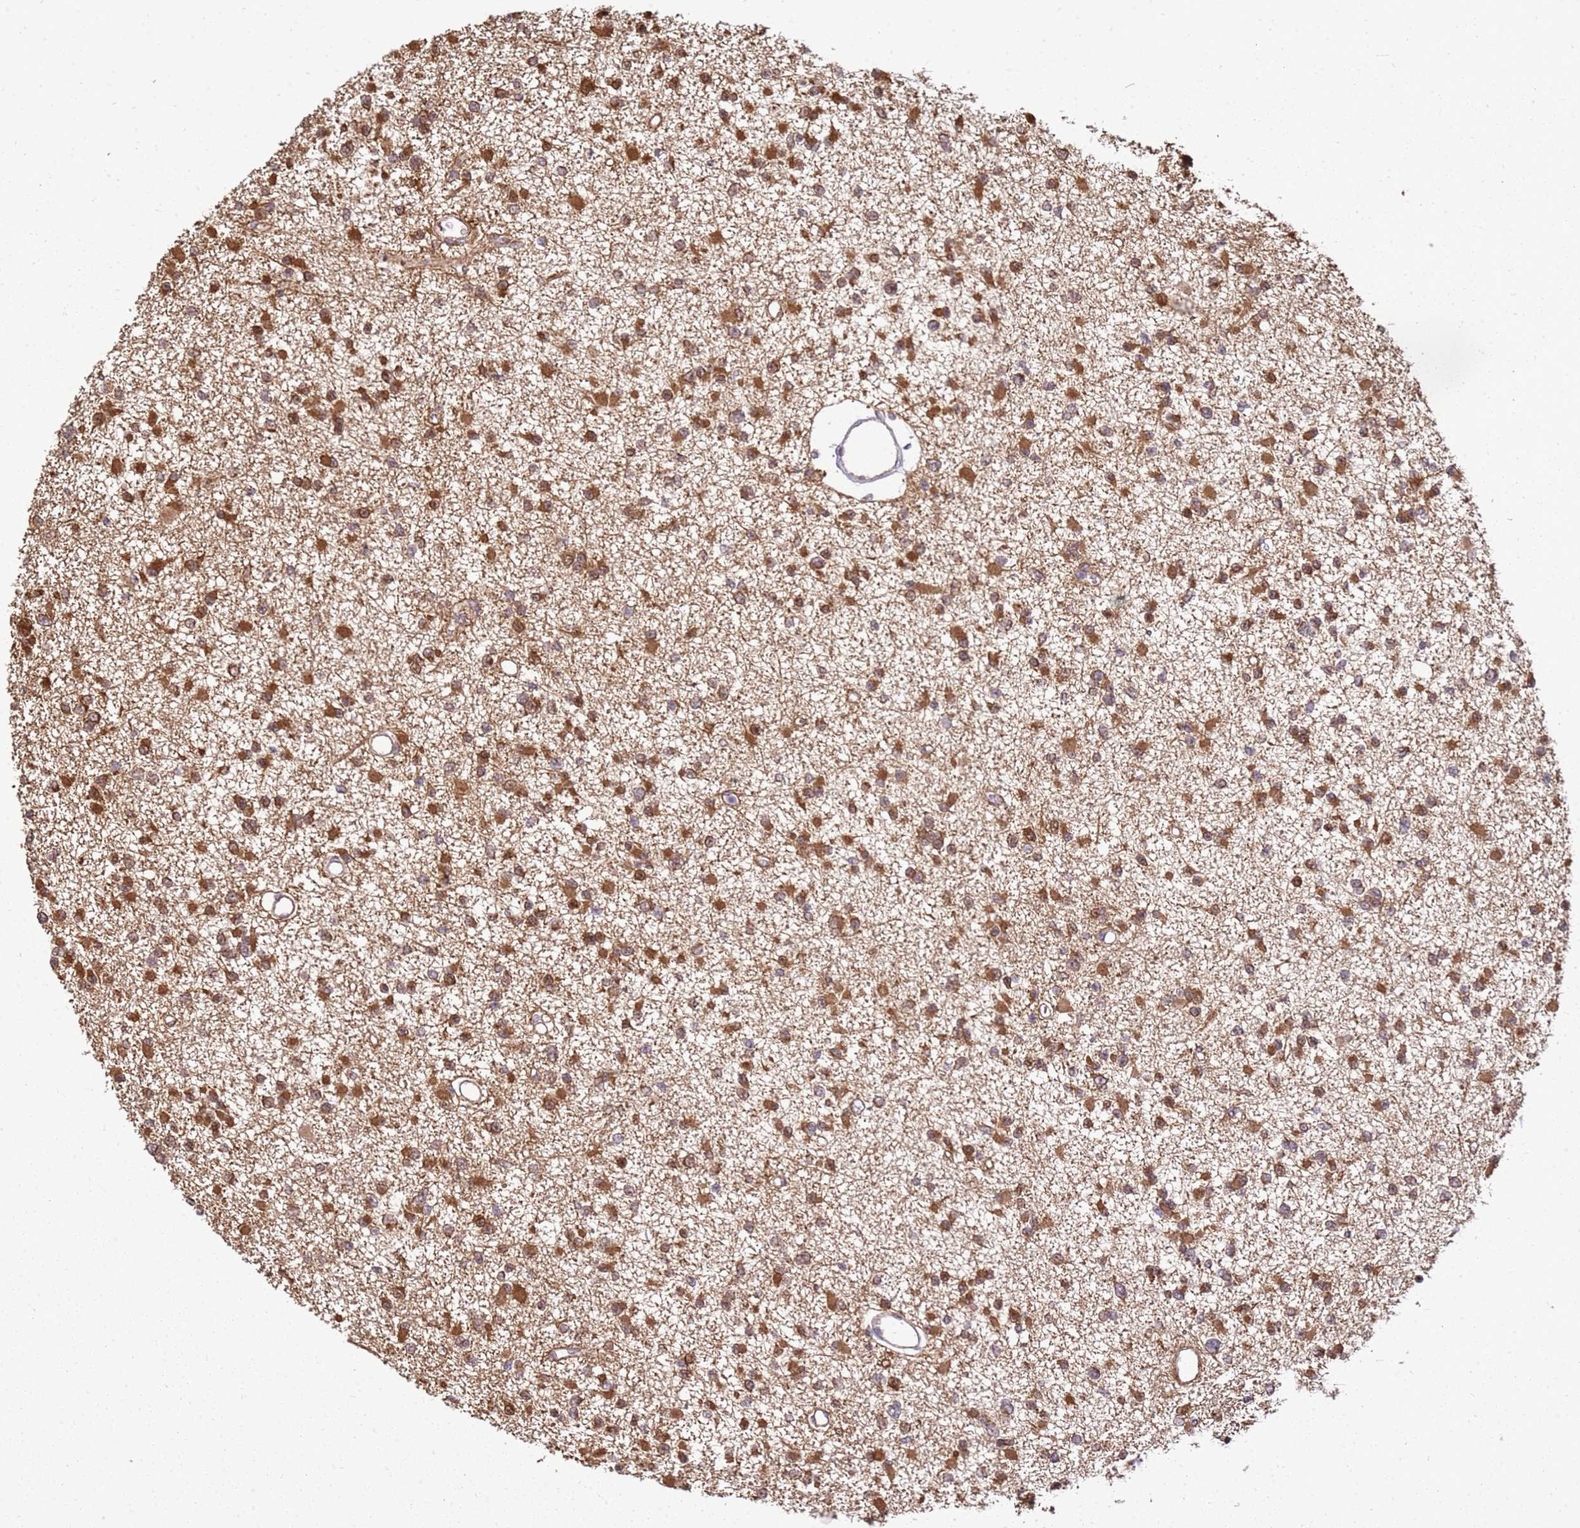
{"staining": {"intensity": "moderate", "quantity": ">75%", "location": "cytoplasmic/membranous"}, "tissue": "glioma", "cell_type": "Tumor cells", "image_type": "cancer", "snomed": [{"axis": "morphology", "description": "Glioma, malignant, Low grade"}, {"axis": "topography", "description": "Brain"}], "caption": "Human glioma stained with a brown dye displays moderate cytoplasmic/membranous positive staining in approximately >75% of tumor cells.", "gene": "YWHAE", "patient": {"sex": "female", "age": 22}}